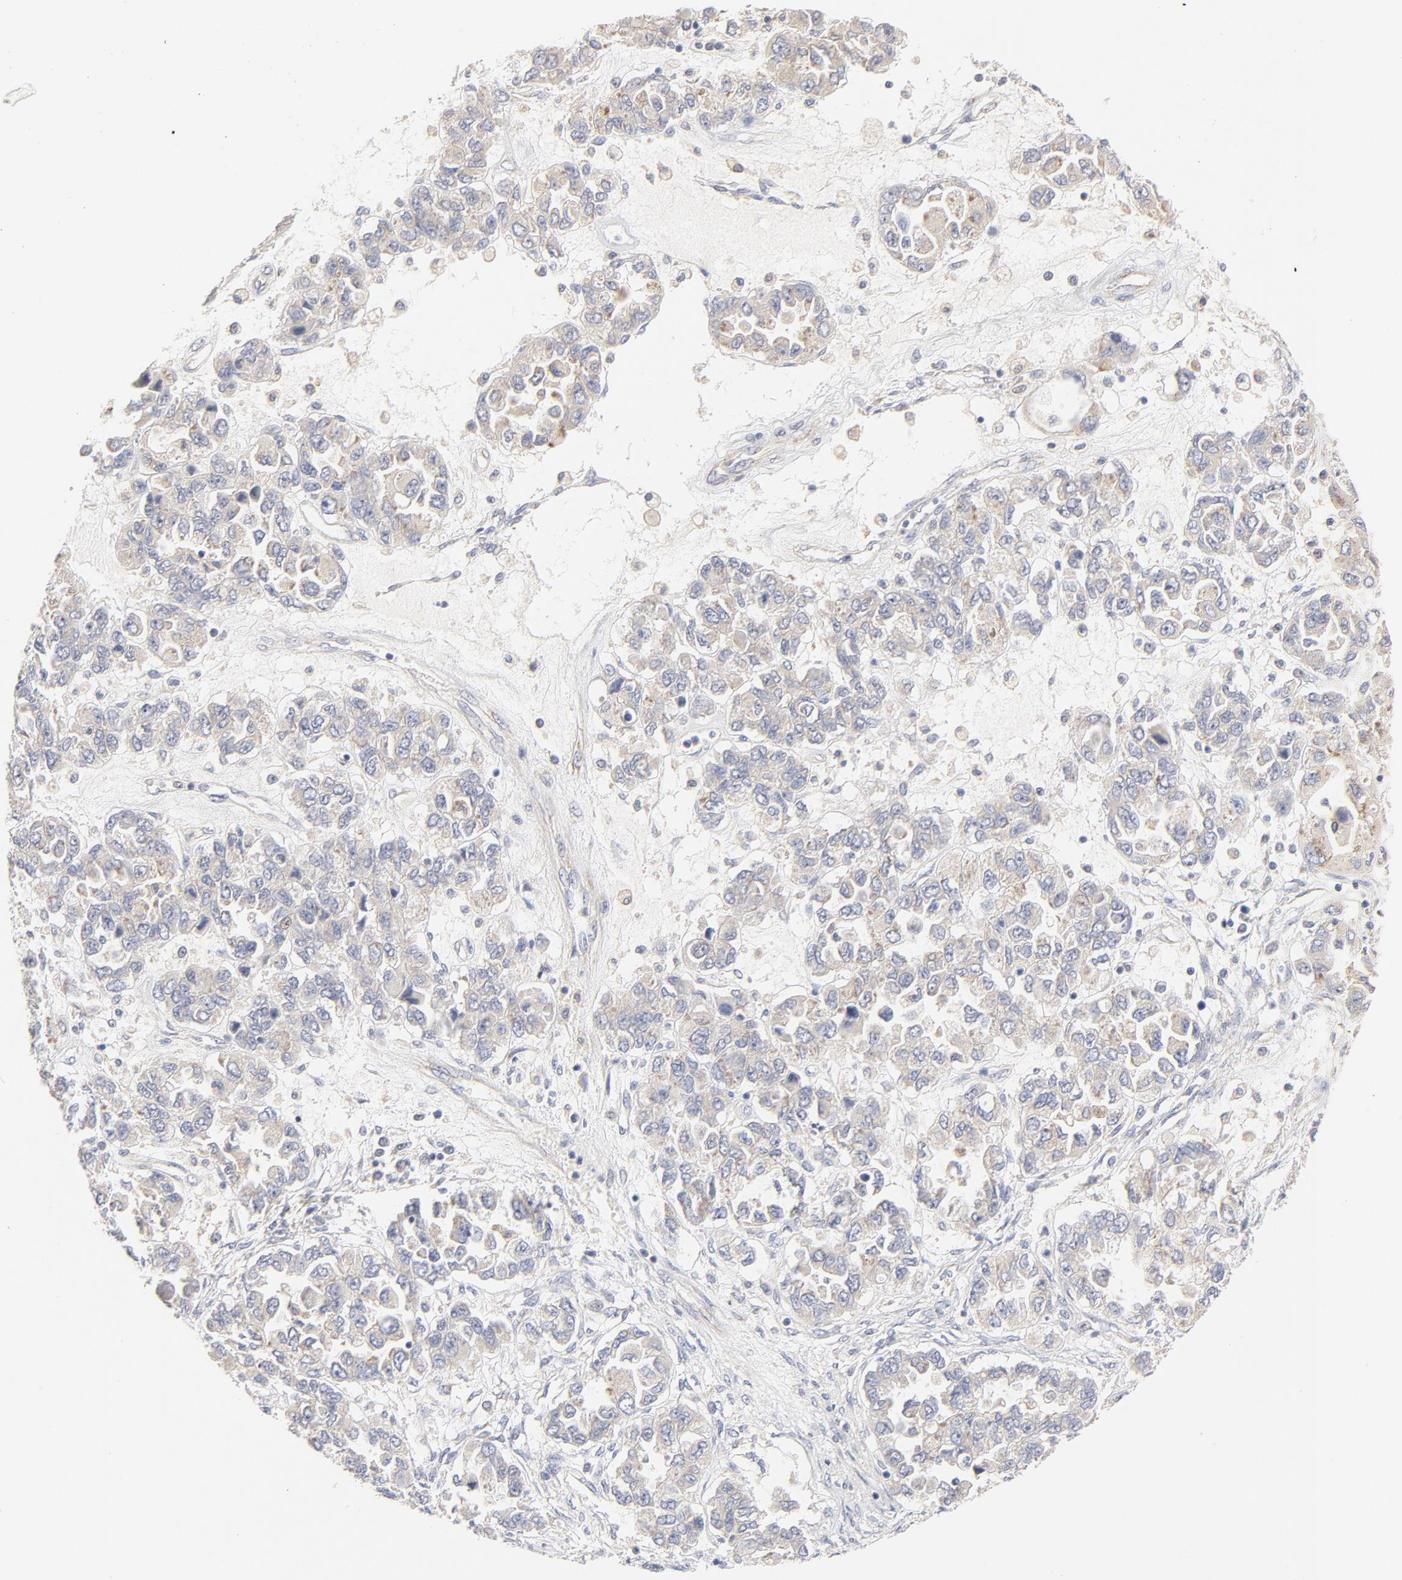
{"staining": {"intensity": "negative", "quantity": "none", "location": "none"}, "tissue": "ovarian cancer", "cell_type": "Tumor cells", "image_type": "cancer", "snomed": [{"axis": "morphology", "description": "Cystadenocarcinoma, serous, NOS"}, {"axis": "topography", "description": "Ovary"}], "caption": "A high-resolution micrograph shows immunohistochemistry (IHC) staining of ovarian cancer (serous cystadenocarcinoma), which reveals no significant expression in tumor cells.", "gene": "MTERF2", "patient": {"sex": "female", "age": 84}}